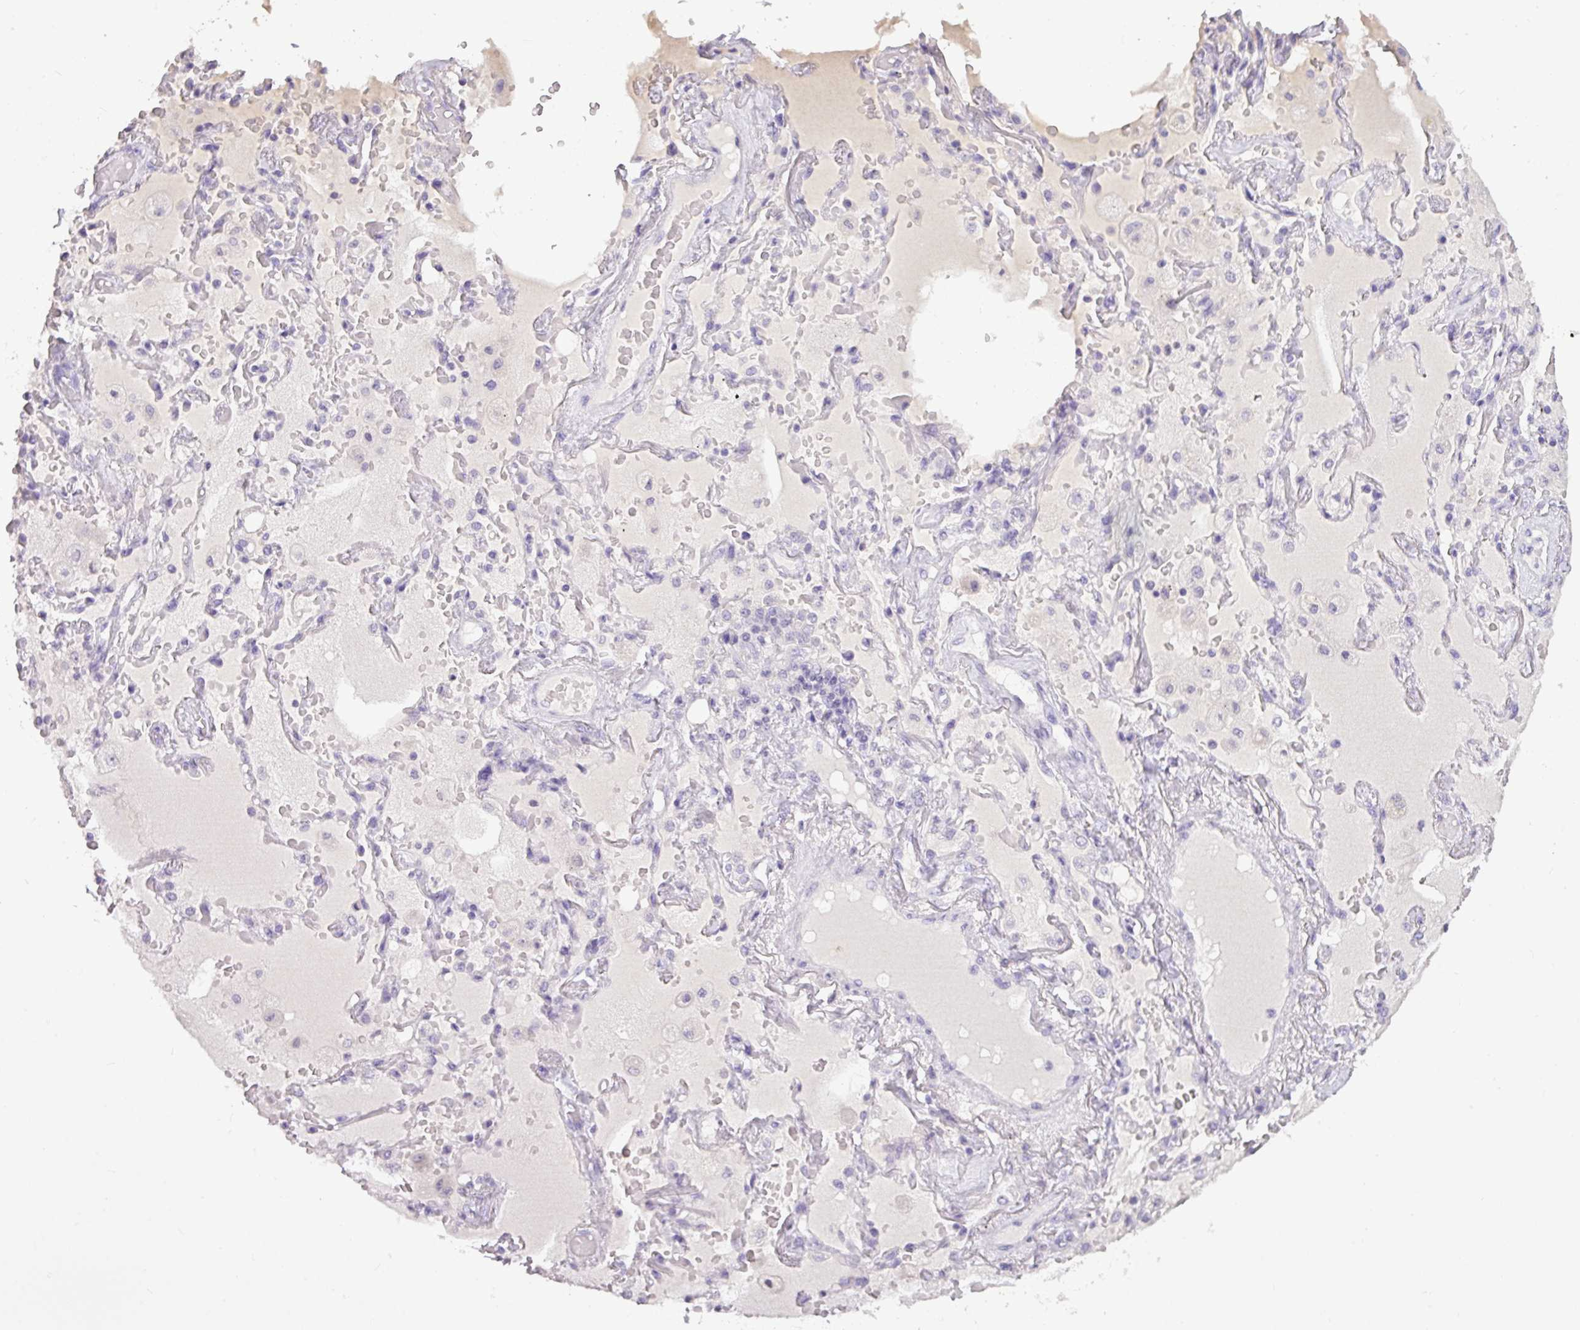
{"staining": {"intensity": "negative", "quantity": "none", "location": "none"}, "tissue": "lung cancer", "cell_type": "Tumor cells", "image_type": "cancer", "snomed": [{"axis": "morphology", "description": "Squamous cell carcinoma, NOS"}, {"axis": "topography", "description": "Lung"}], "caption": "Tumor cells are negative for protein expression in human lung cancer.", "gene": "TMEM91", "patient": {"sex": "male", "age": 74}}